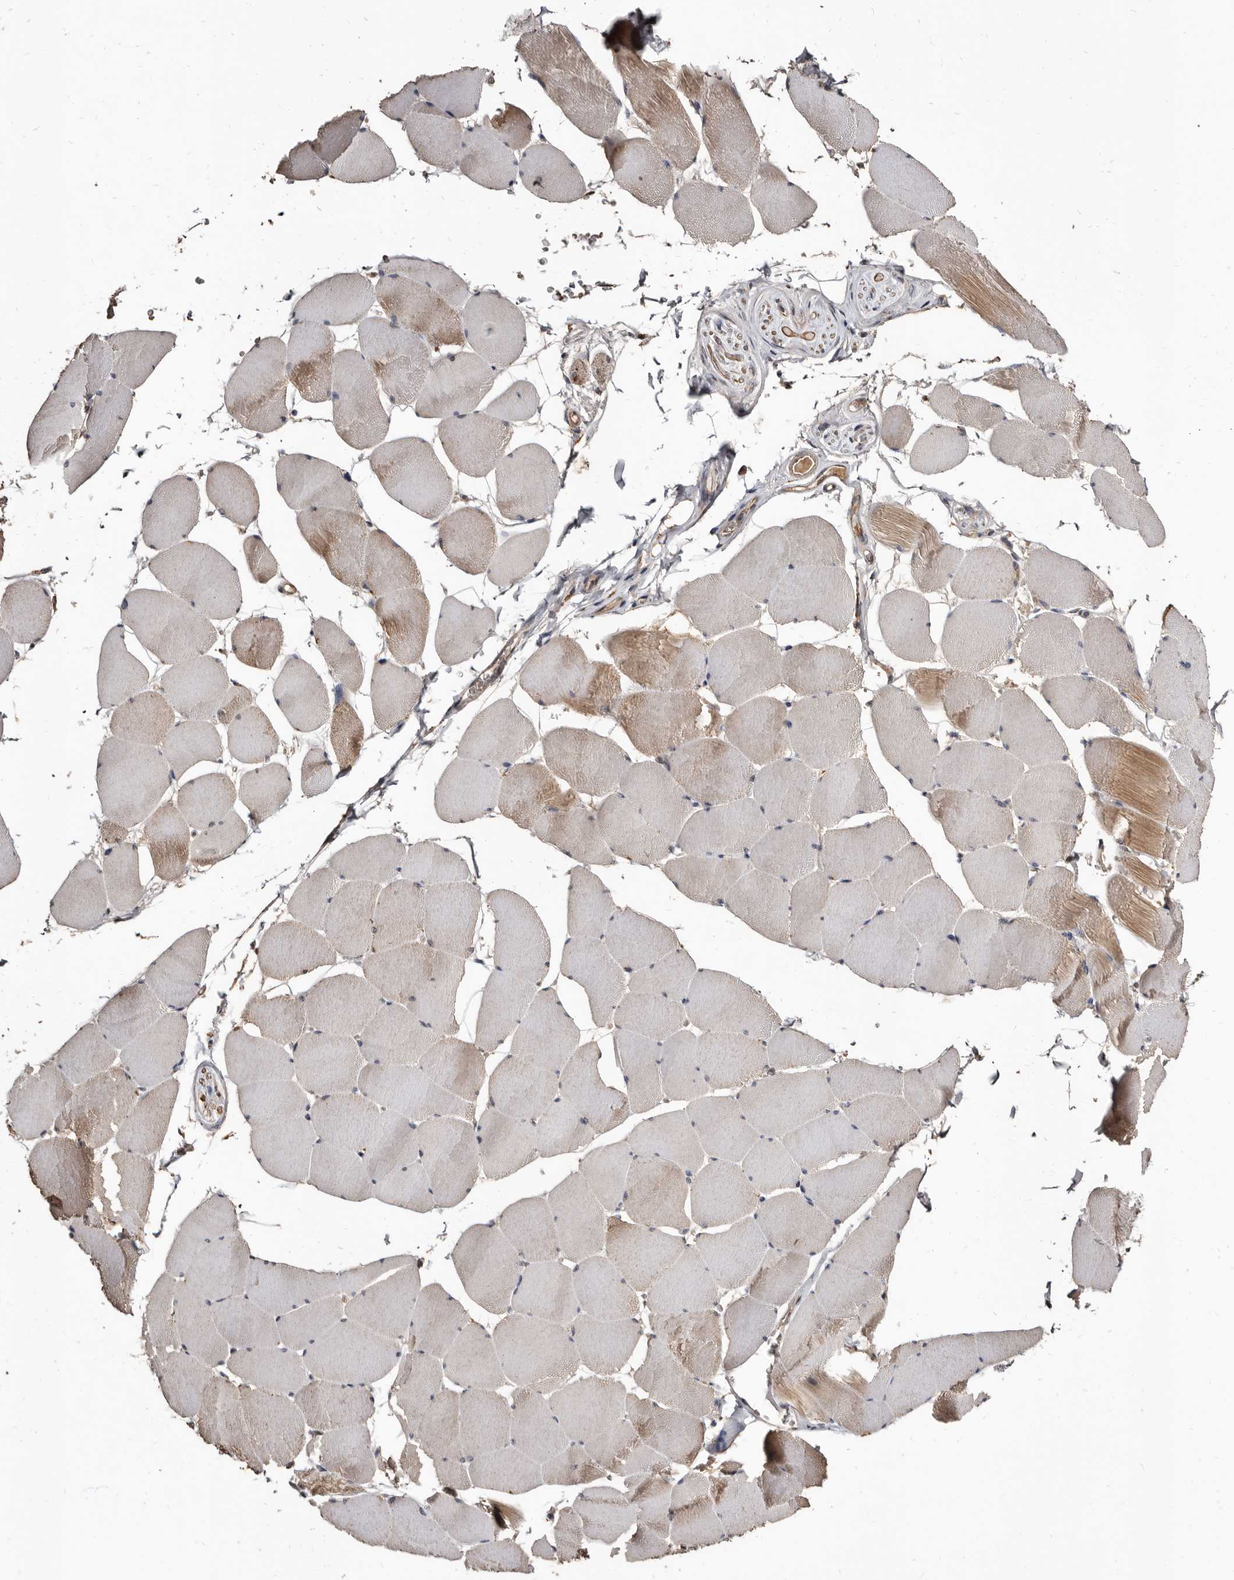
{"staining": {"intensity": "moderate", "quantity": "25%-75%", "location": "cytoplasmic/membranous"}, "tissue": "skeletal muscle", "cell_type": "Myocytes", "image_type": "normal", "snomed": [{"axis": "morphology", "description": "Normal tissue, NOS"}, {"axis": "topography", "description": "Skeletal muscle"}], "caption": "Skeletal muscle stained with DAB (3,3'-diaminobenzidine) immunohistochemistry exhibits medium levels of moderate cytoplasmic/membranous staining in approximately 25%-75% of myocytes. The staining was performed using DAB, with brown indicating positive protein expression. Nuclei are stained blue with hematoxylin.", "gene": "AKAP7", "patient": {"sex": "male", "age": 62}}